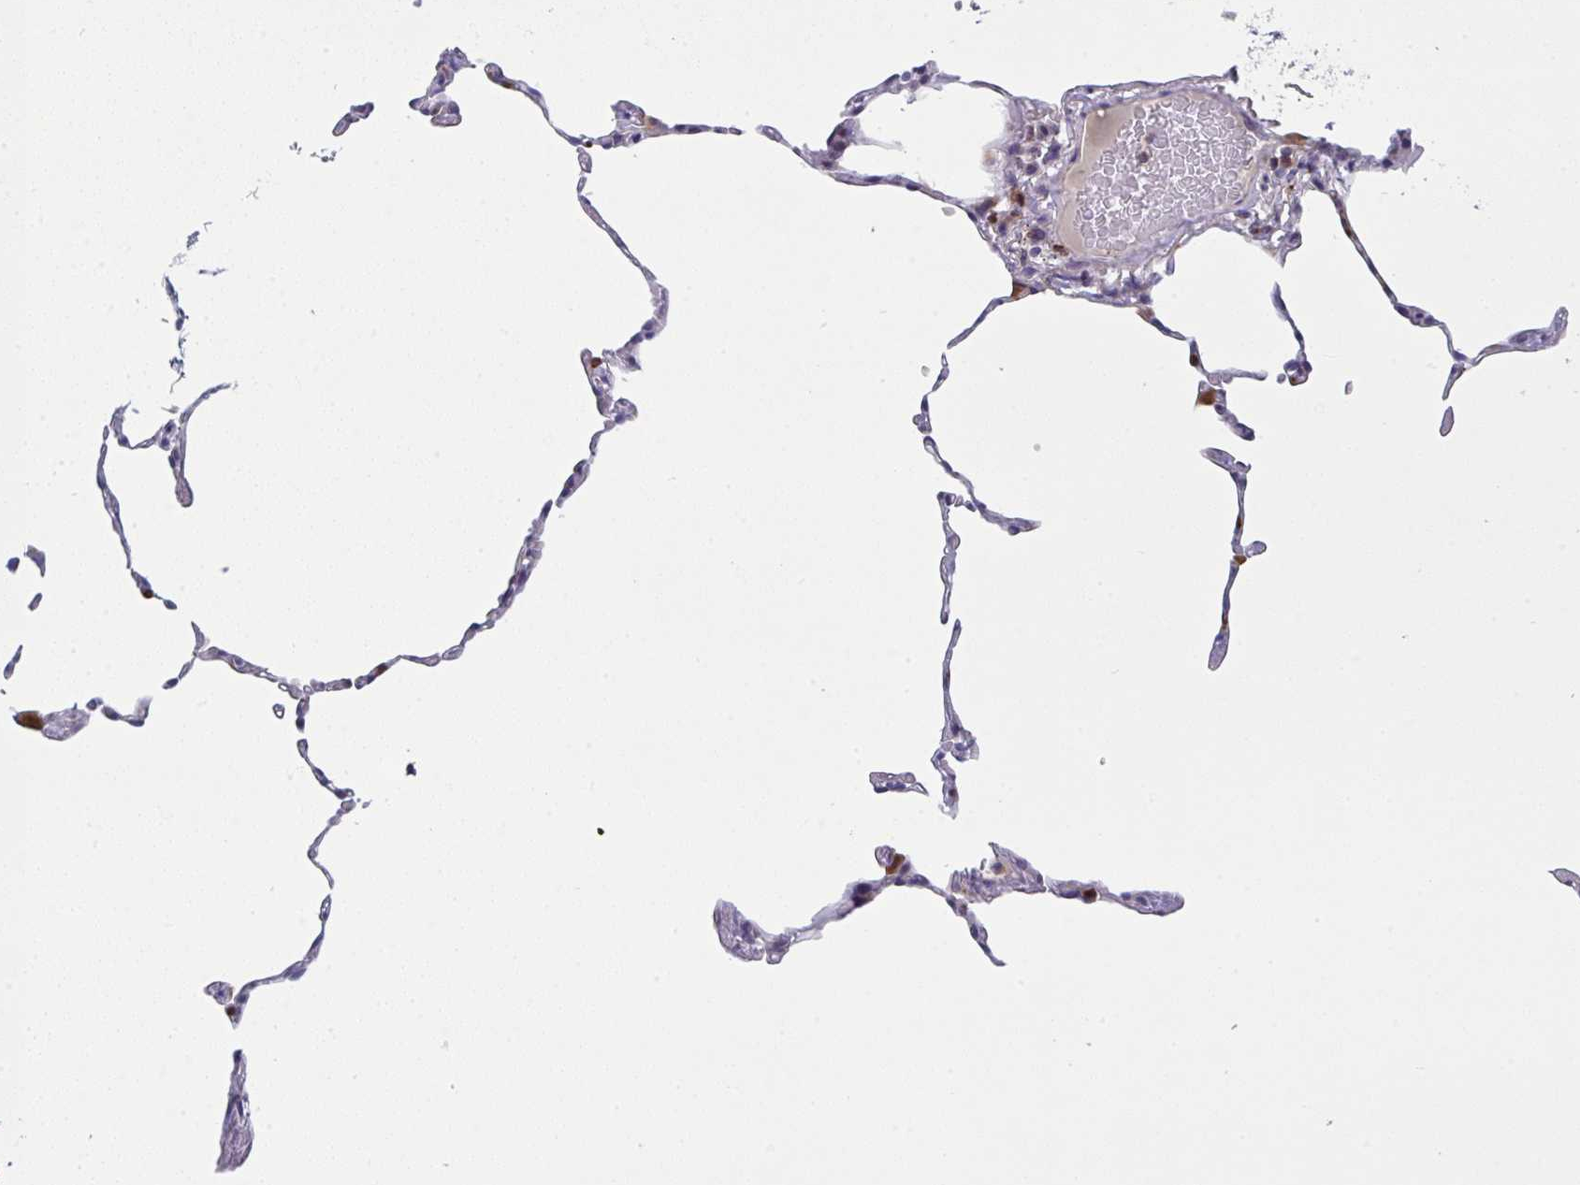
{"staining": {"intensity": "strong", "quantity": "<25%", "location": "cytoplasmic/membranous"}, "tissue": "lung", "cell_type": "Alveolar cells", "image_type": "normal", "snomed": [{"axis": "morphology", "description": "Normal tissue, NOS"}, {"axis": "topography", "description": "Lung"}], "caption": "IHC staining of benign lung, which shows medium levels of strong cytoplasmic/membranous expression in about <25% of alveolar cells indicating strong cytoplasmic/membranous protein staining. The staining was performed using DAB (3,3'-diaminobenzidine) (brown) for protein detection and nuclei were counterstained in hematoxylin (blue).", "gene": "AOC2", "patient": {"sex": "female", "age": 57}}